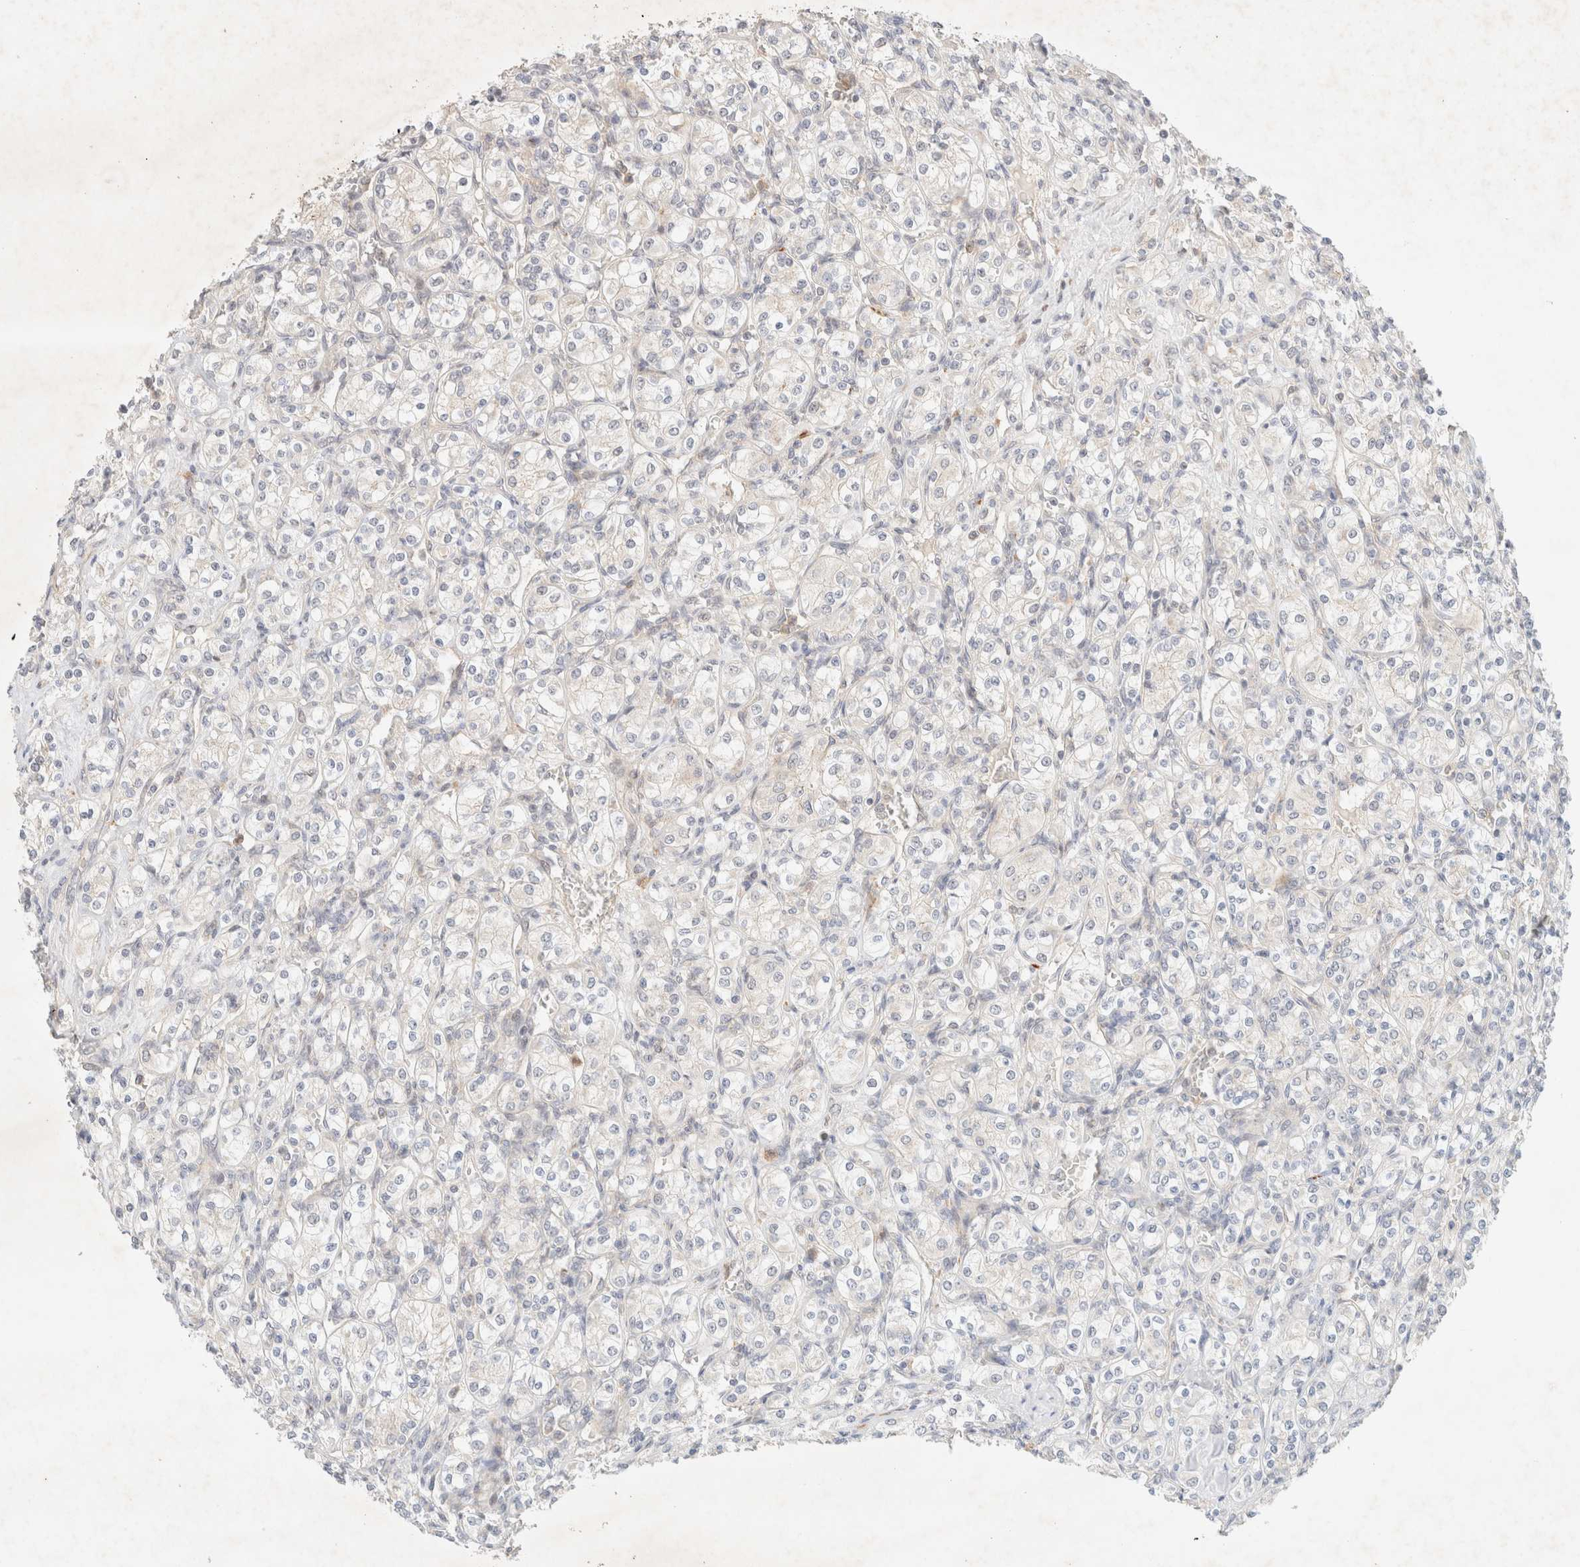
{"staining": {"intensity": "negative", "quantity": "none", "location": "none"}, "tissue": "renal cancer", "cell_type": "Tumor cells", "image_type": "cancer", "snomed": [{"axis": "morphology", "description": "Adenocarcinoma, NOS"}, {"axis": "topography", "description": "Kidney"}], "caption": "DAB (3,3'-diaminobenzidine) immunohistochemical staining of human renal adenocarcinoma displays no significant positivity in tumor cells. The staining was performed using DAB (3,3'-diaminobenzidine) to visualize the protein expression in brown, while the nuclei were stained in blue with hematoxylin (Magnification: 20x).", "gene": "SGSM2", "patient": {"sex": "male", "age": 77}}